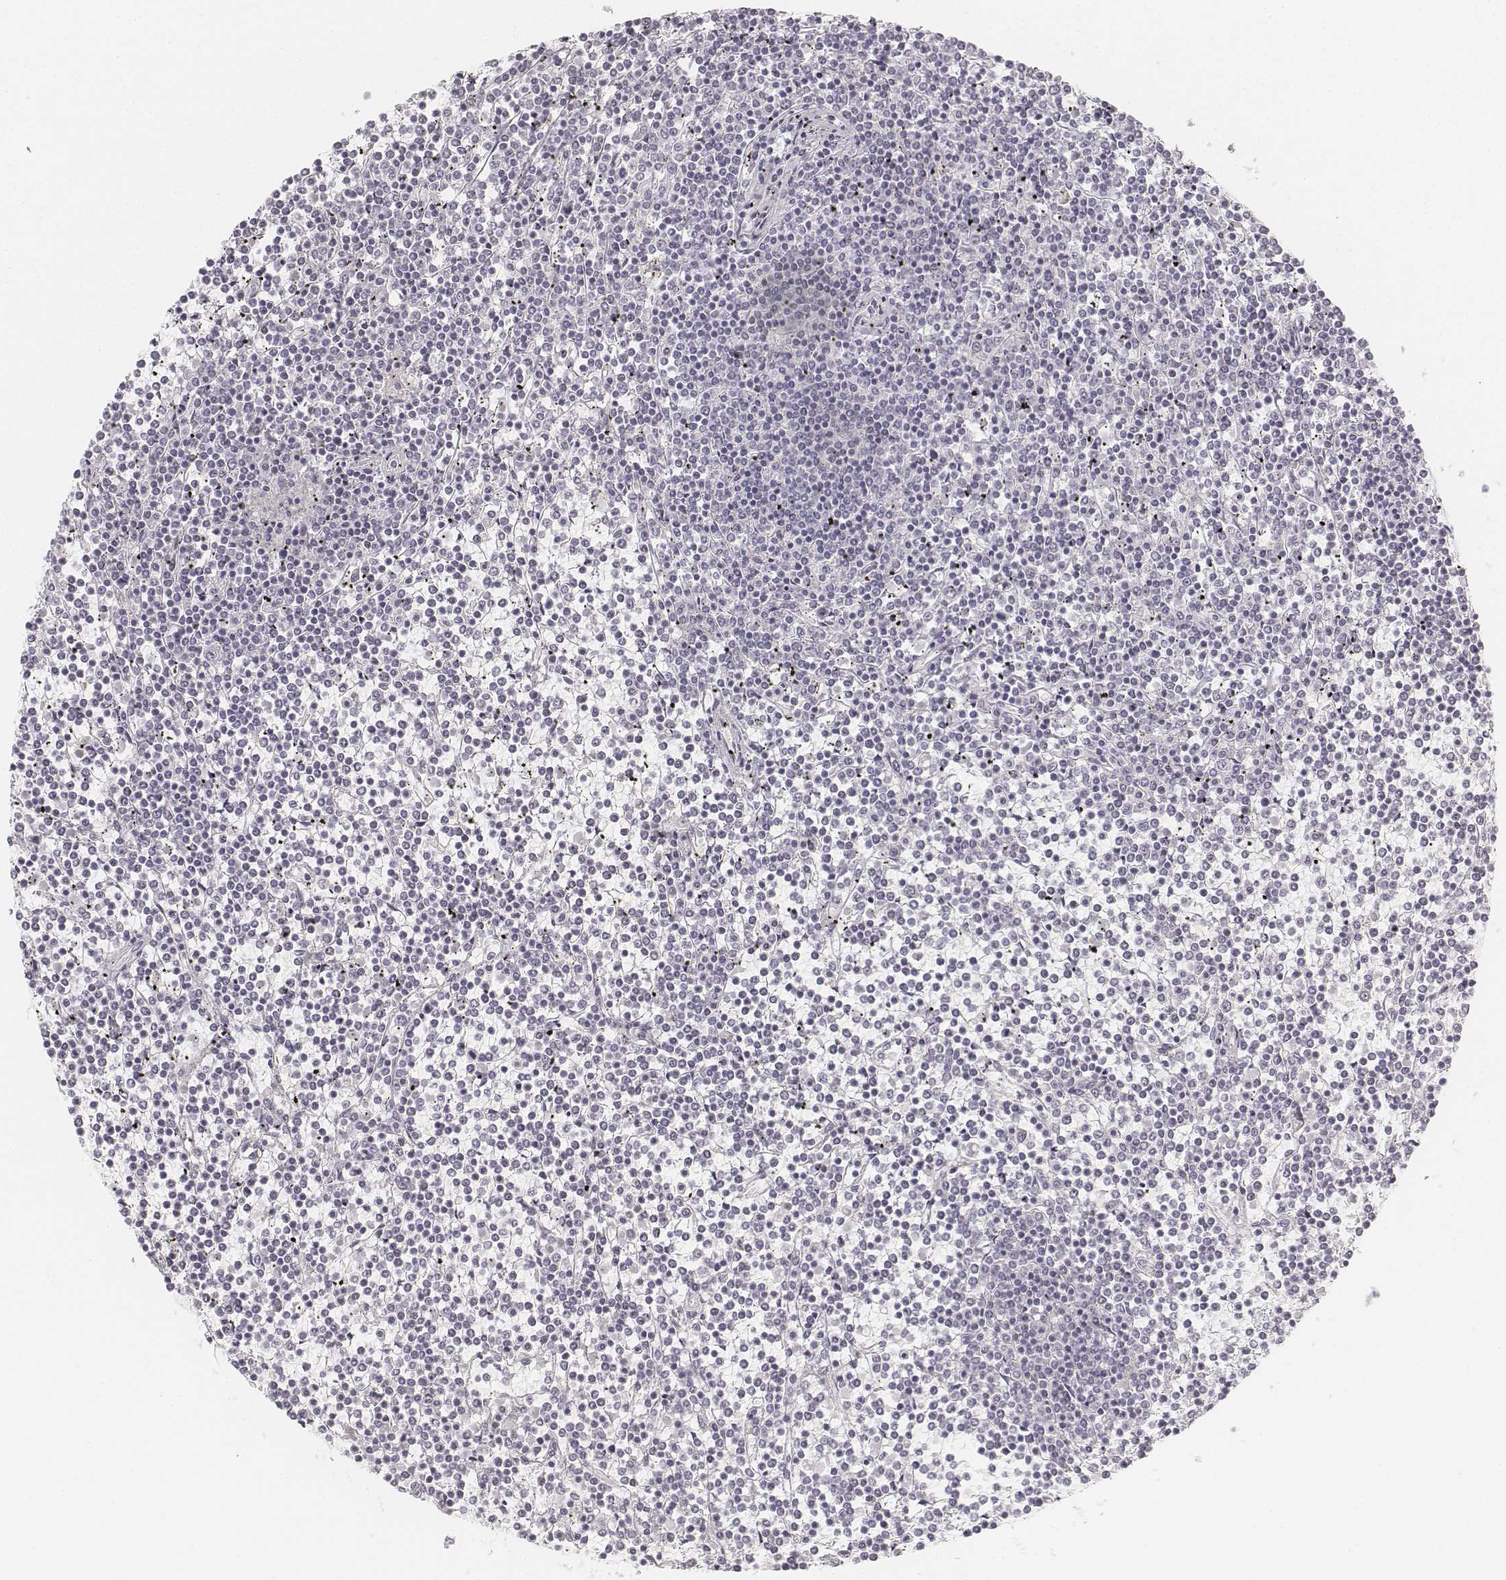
{"staining": {"intensity": "negative", "quantity": "none", "location": "none"}, "tissue": "lymphoma", "cell_type": "Tumor cells", "image_type": "cancer", "snomed": [{"axis": "morphology", "description": "Malignant lymphoma, non-Hodgkin's type, Low grade"}, {"axis": "topography", "description": "Spleen"}], "caption": "High power microscopy micrograph of an immunohistochemistry (IHC) histopathology image of lymphoma, revealing no significant positivity in tumor cells.", "gene": "KRTAP2-1", "patient": {"sex": "female", "age": 19}}